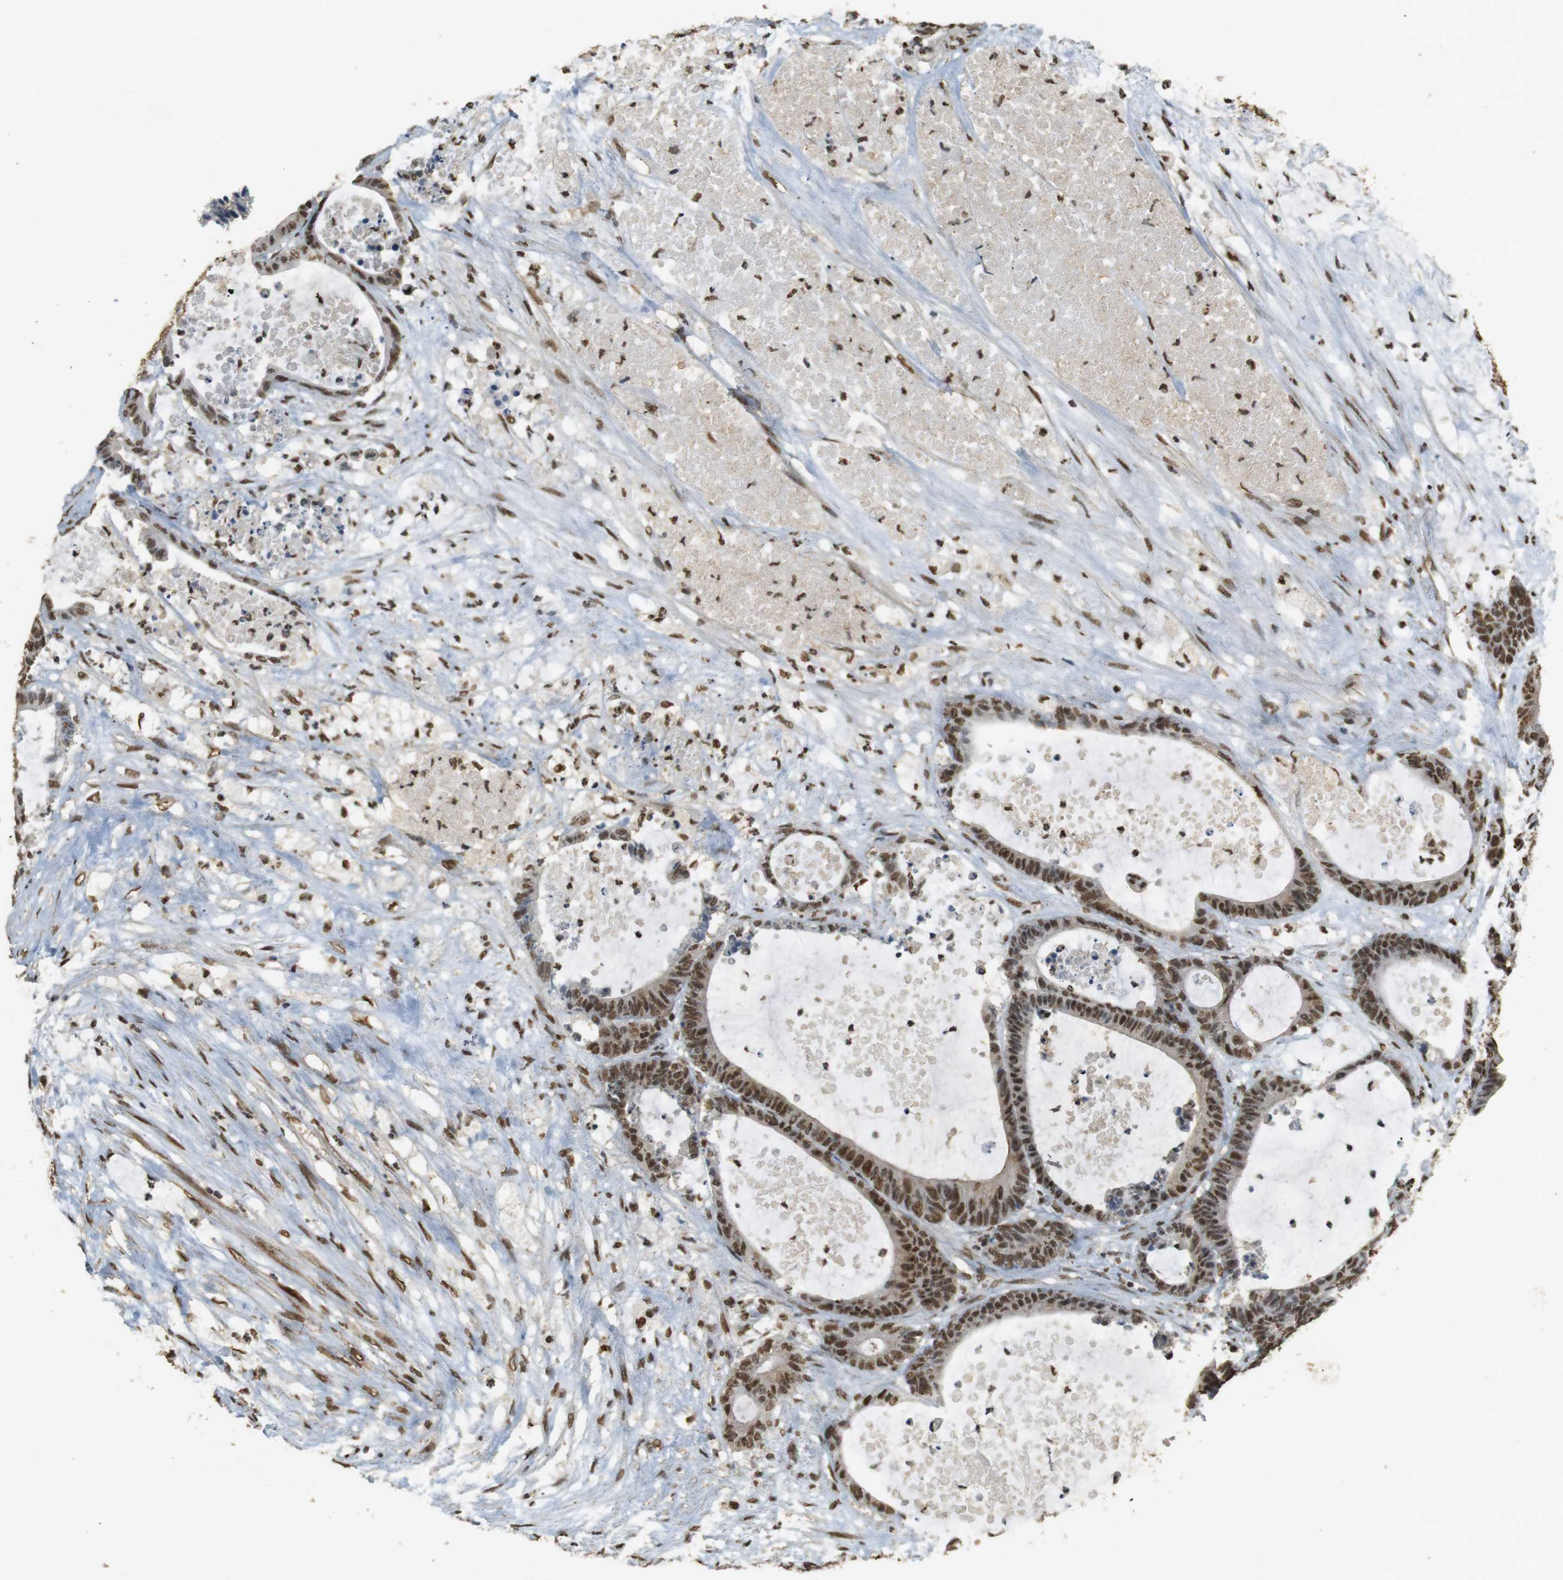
{"staining": {"intensity": "moderate", "quantity": ">75%", "location": "cytoplasmic/membranous,nuclear"}, "tissue": "colorectal cancer", "cell_type": "Tumor cells", "image_type": "cancer", "snomed": [{"axis": "morphology", "description": "Adenocarcinoma, NOS"}, {"axis": "topography", "description": "Colon"}], "caption": "Adenocarcinoma (colorectal) stained for a protein reveals moderate cytoplasmic/membranous and nuclear positivity in tumor cells.", "gene": "GATA4", "patient": {"sex": "female", "age": 84}}